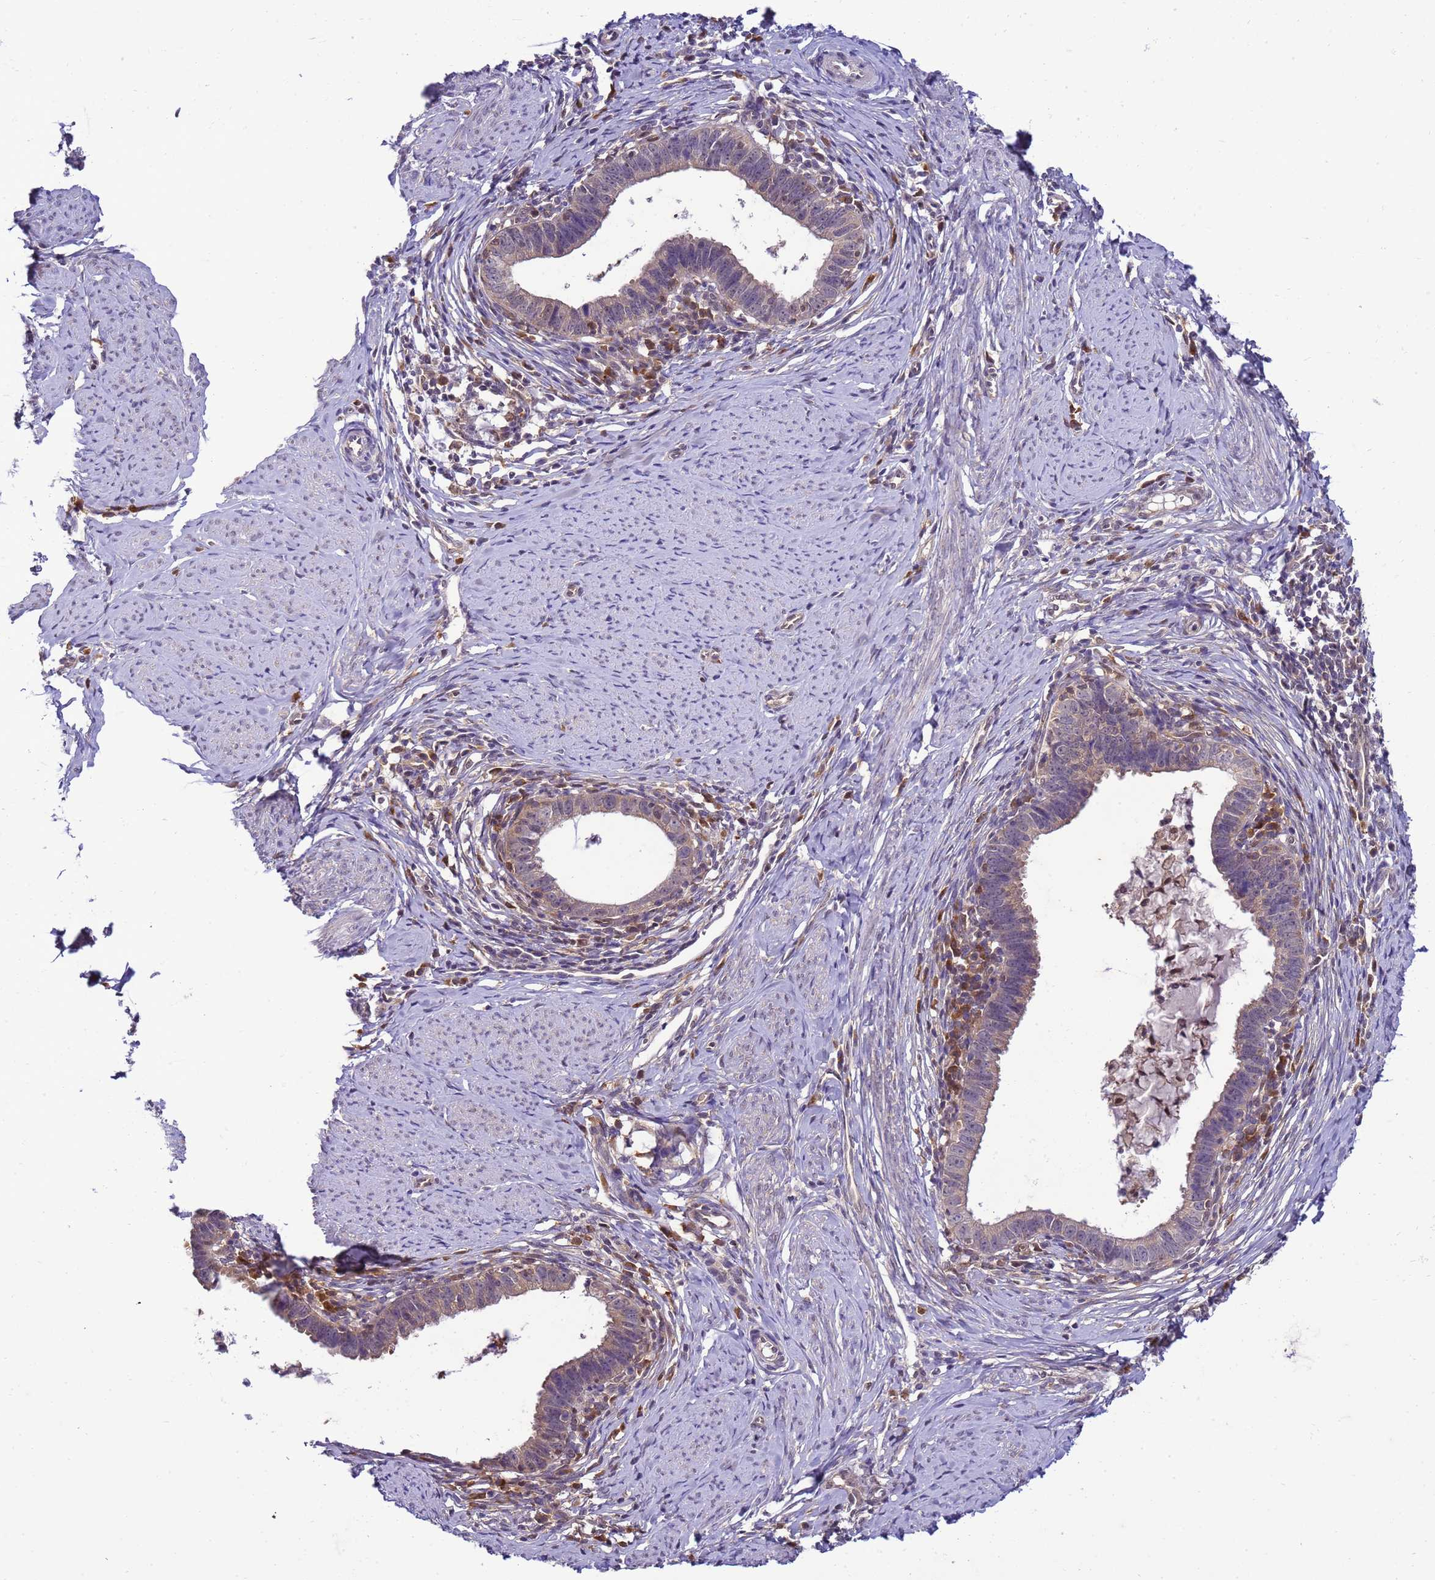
{"staining": {"intensity": "negative", "quantity": "none", "location": "none"}, "tissue": "cervical cancer", "cell_type": "Tumor cells", "image_type": "cancer", "snomed": [{"axis": "morphology", "description": "Adenocarcinoma, NOS"}, {"axis": "topography", "description": "Cervix"}], "caption": "A histopathology image of human adenocarcinoma (cervical) is negative for staining in tumor cells. (DAB (3,3'-diaminobenzidine) immunohistochemistry with hematoxylin counter stain).", "gene": "DDI2", "patient": {"sex": "female", "age": 36}}